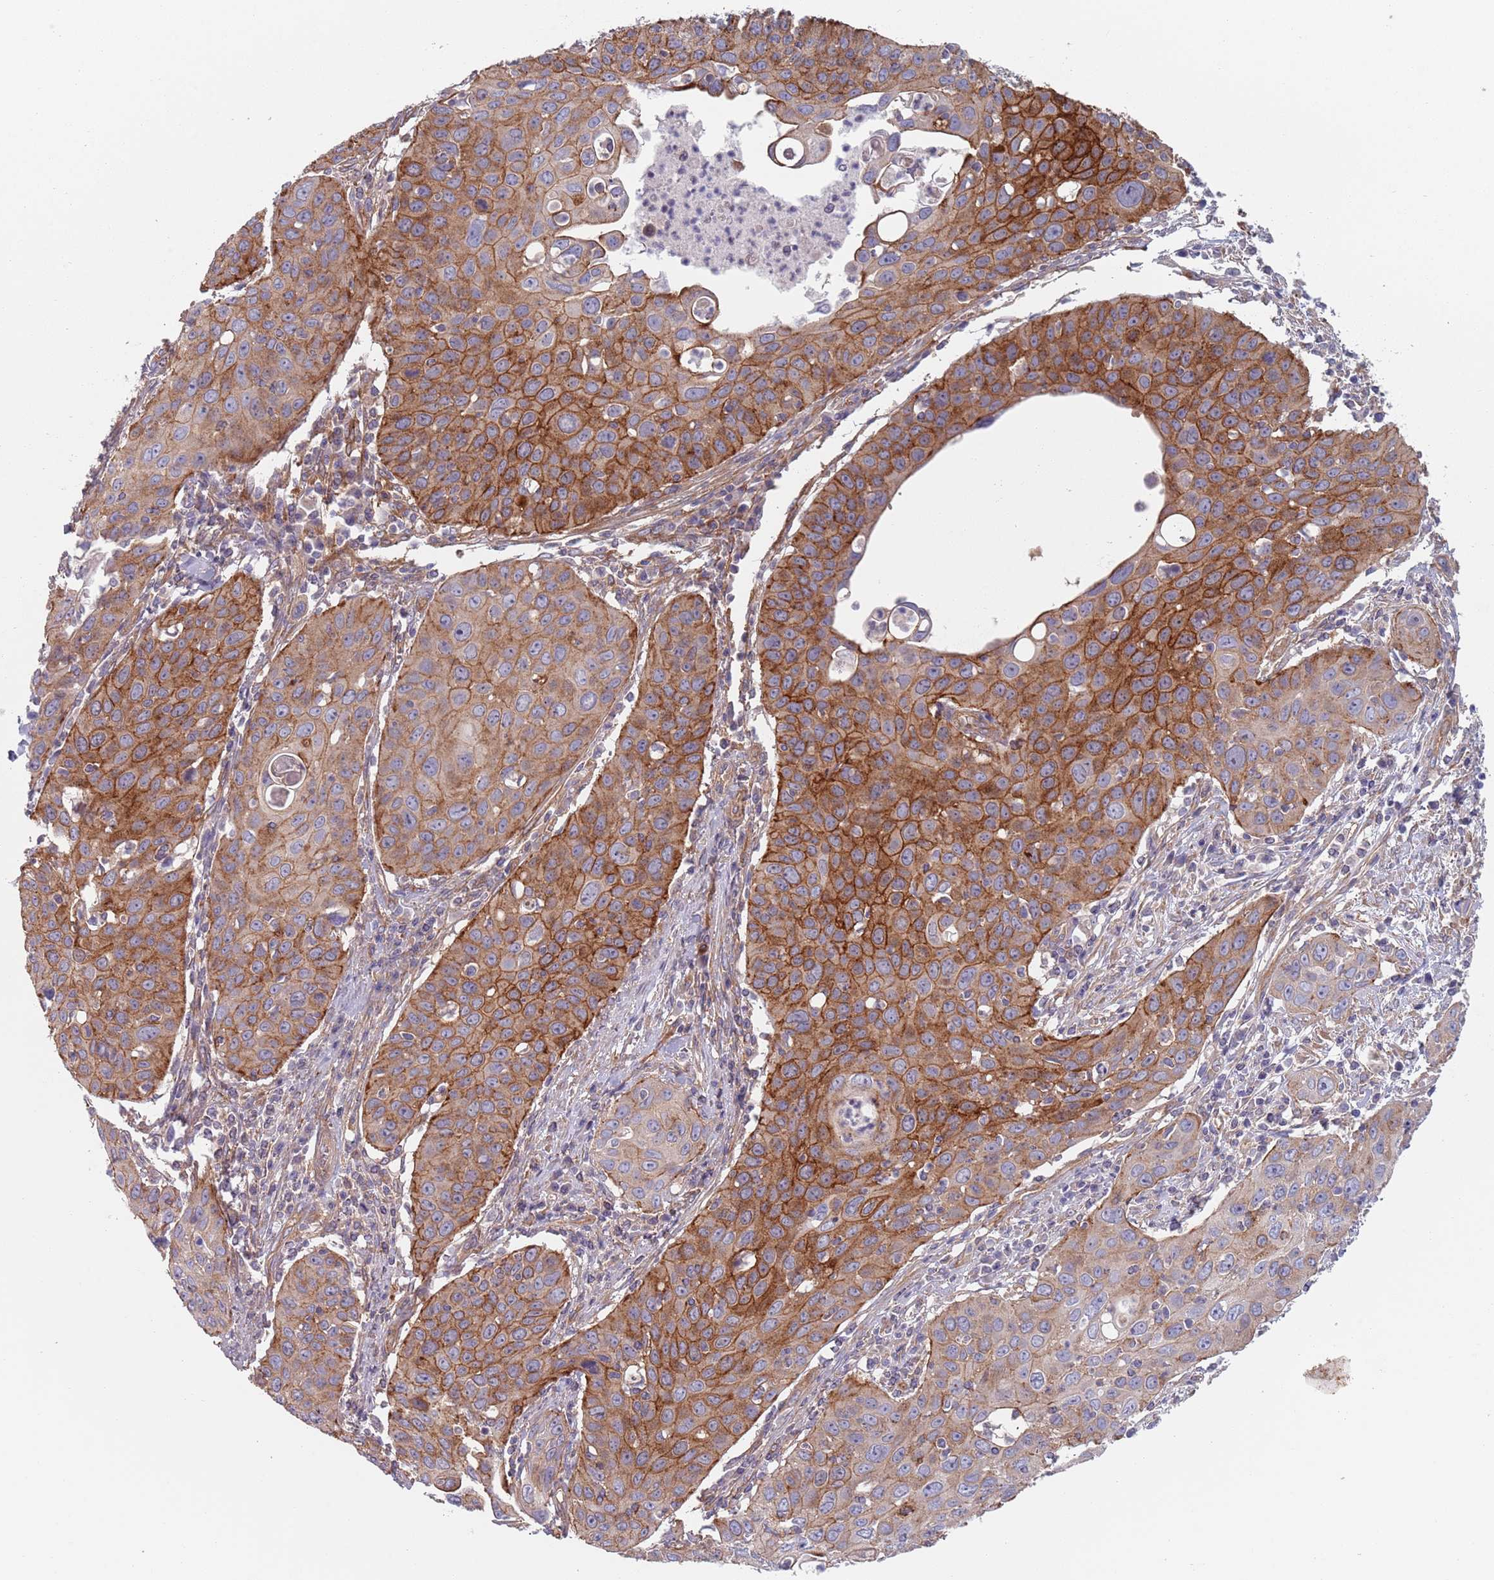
{"staining": {"intensity": "strong", "quantity": "25%-75%", "location": "cytoplasmic/membranous"}, "tissue": "cervical cancer", "cell_type": "Tumor cells", "image_type": "cancer", "snomed": [{"axis": "morphology", "description": "Squamous cell carcinoma, NOS"}, {"axis": "topography", "description": "Cervix"}], "caption": "Cervical cancer (squamous cell carcinoma) was stained to show a protein in brown. There is high levels of strong cytoplasmic/membranous positivity in about 25%-75% of tumor cells.", "gene": "APPL2", "patient": {"sex": "female", "age": 36}}